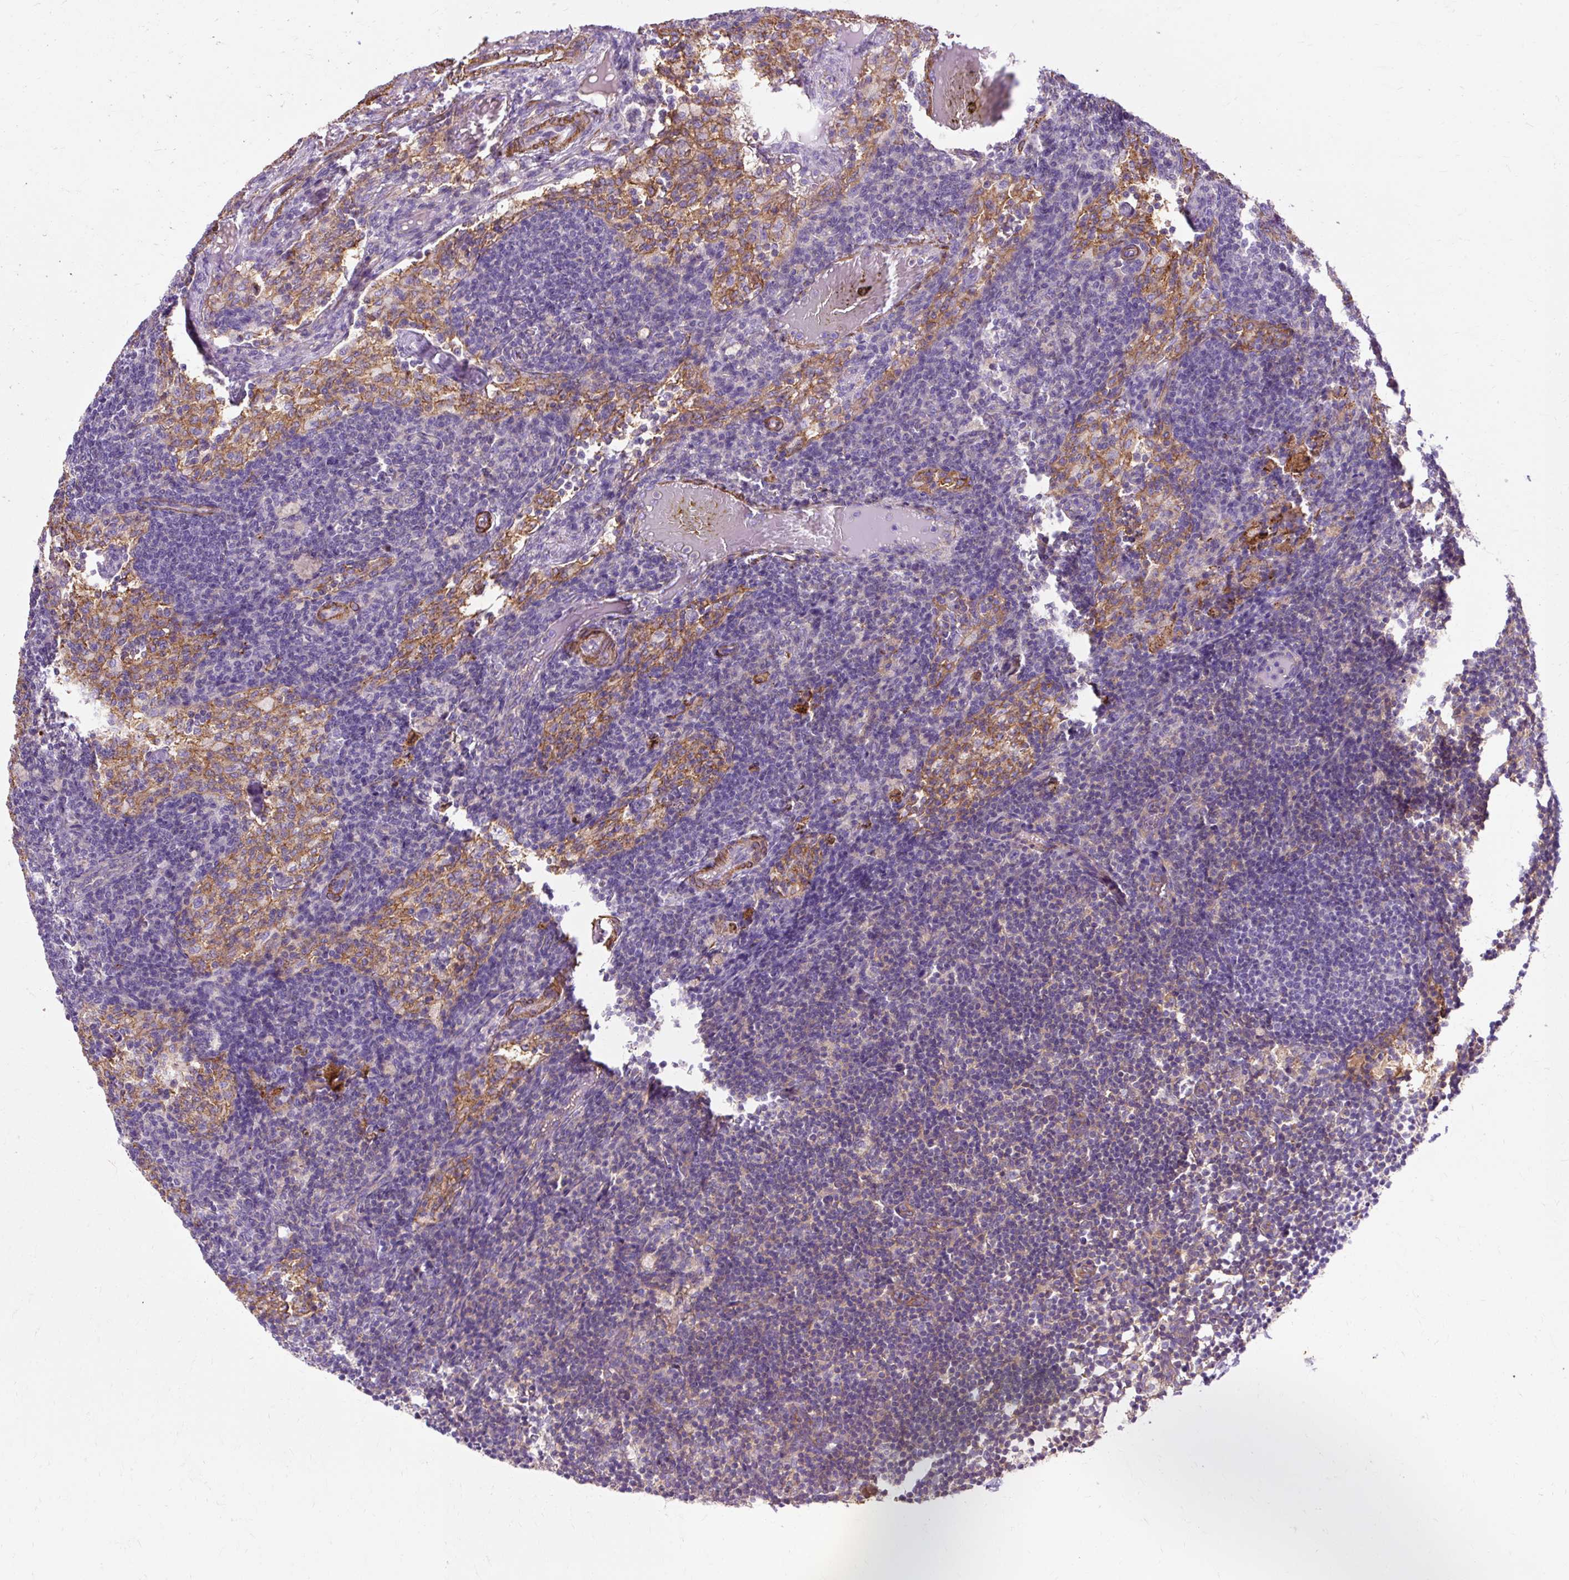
{"staining": {"intensity": "weak", "quantity": "25%-75%", "location": "cytoplasmic/membranous"}, "tissue": "lymph node", "cell_type": "Germinal center cells", "image_type": "normal", "snomed": [{"axis": "morphology", "description": "Normal tissue, NOS"}, {"axis": "topography", "description": "Lymph node"}], "caption": "Immunohistochemistry image of unremarkable human lymph node stained for a protein (brown), which exhibits low levels of weak cytoplasmic/membranous positivity in approximately 25%-75% of germinal center cells.", "gene": "TBC1D2B", "patient": {"sex": "male", "age": 49}}